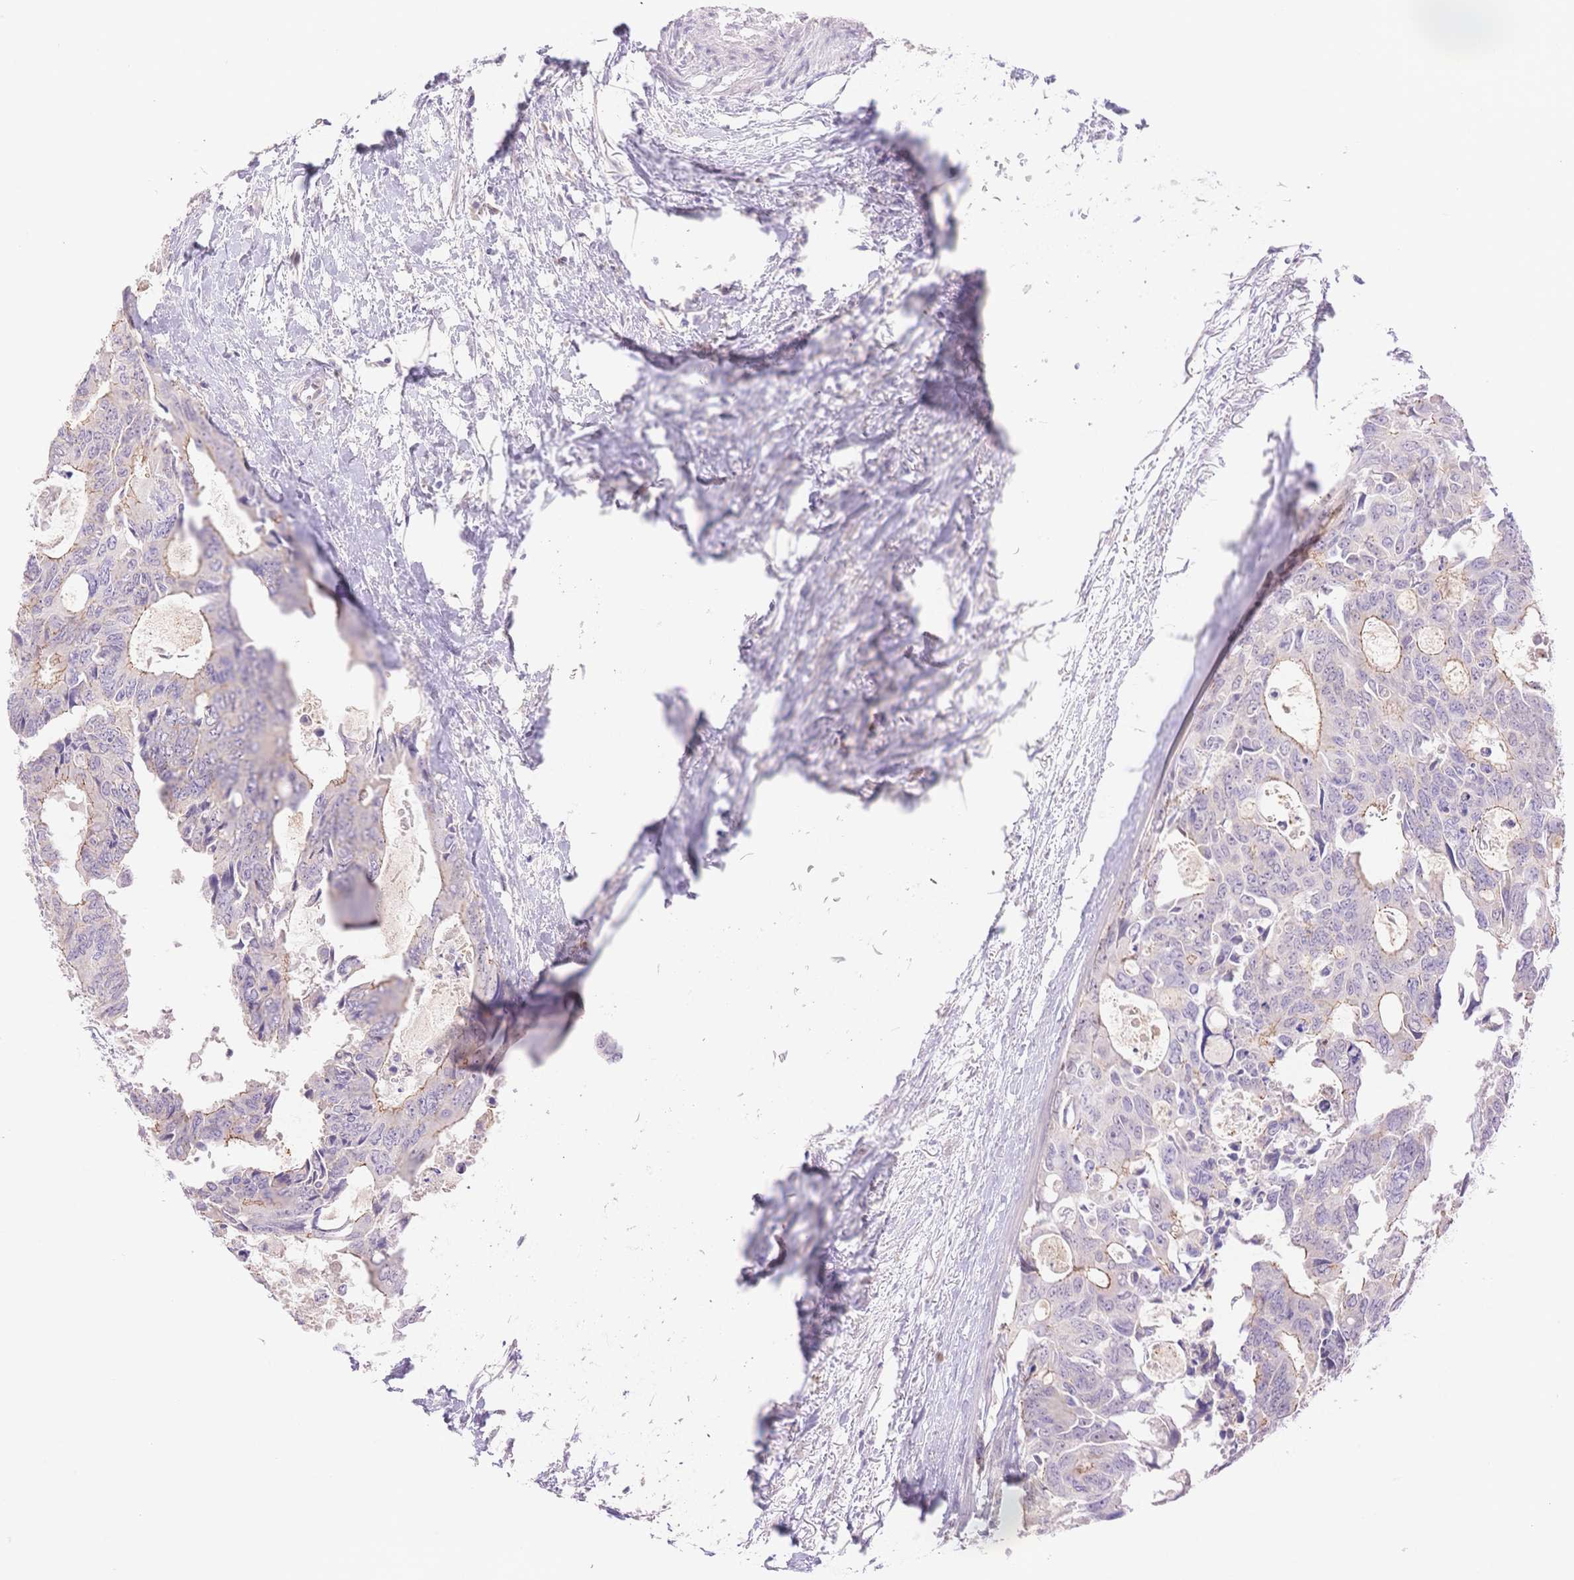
{"staining": {"intensity": "negative", "quantity": "none", "location": "none"}, "tissue": "colorectal cancer", "cell_type": "Tumor cells", "image_type": "cancer", "snomed": [{"axis": "morphology", "description": "Adenocarcinoma, NOS"}, {"axis": "topography", "description": "Rectum"}], "caption": "Colorectal adenocarcinoma stained for a protein using immunohistochemistry (IHC) reveals no staining tumor cells.", "gene": "WDR54", "patient": {"sex": "male", "age": 76}}